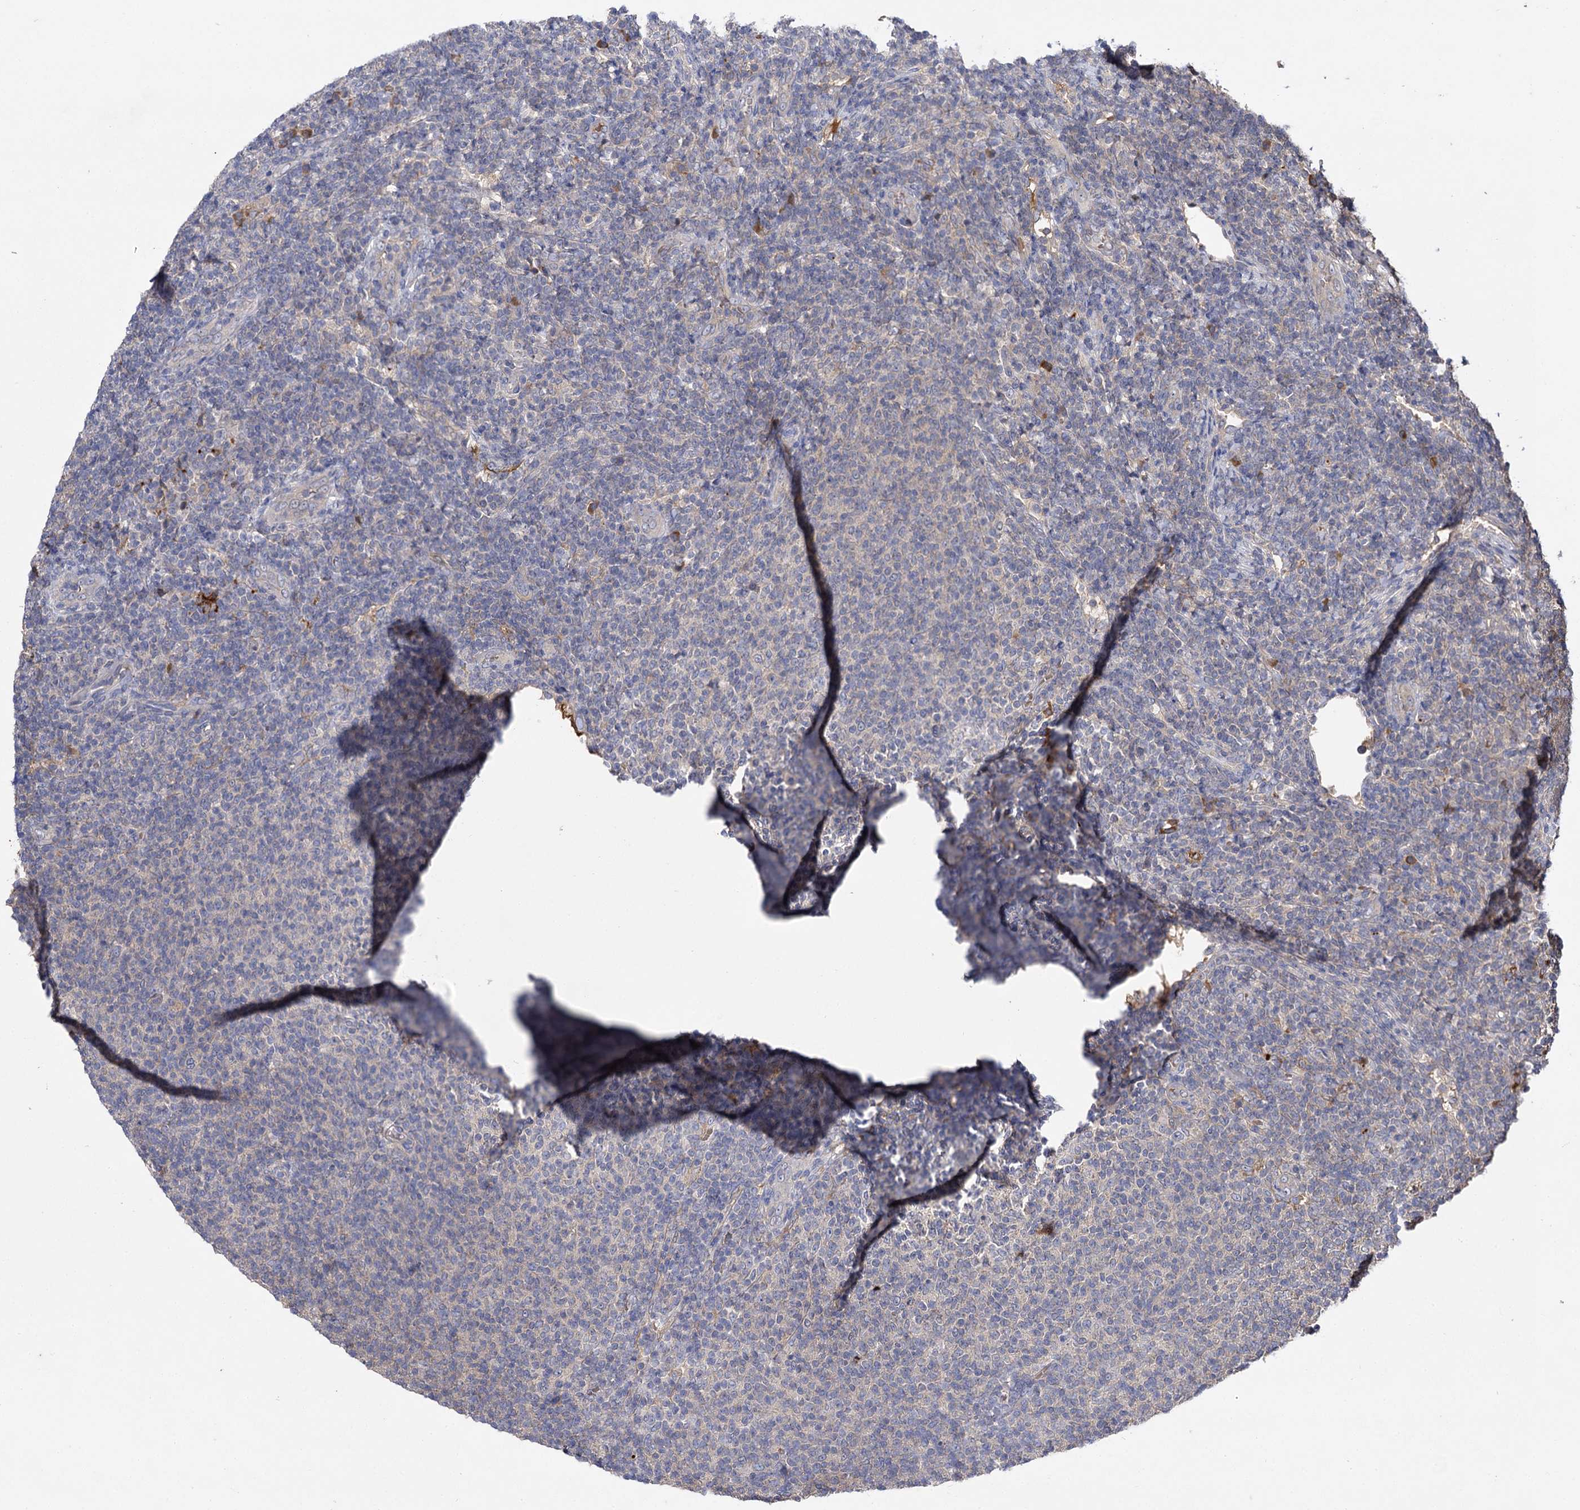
{"staining": {"intensity": "negative", "quantity": "none", "location": "none"}, "tissue": "lymphoma", "cell_type": "Tumor cells", "image_type": "cancer", "snomed": [{"axis": "morphology", "description": "Malignant lymphoma, non-Hodgkin's type, Low grade"}, {"axis": "topography", "description": "Lymph node"}], "caption": "Human lymphoma stained for a protein using immunohistochemistry (IHC) reveals no staining in tumor cells.", "gene": "USP50", "patient": {"sex": "male", "age": 66}}